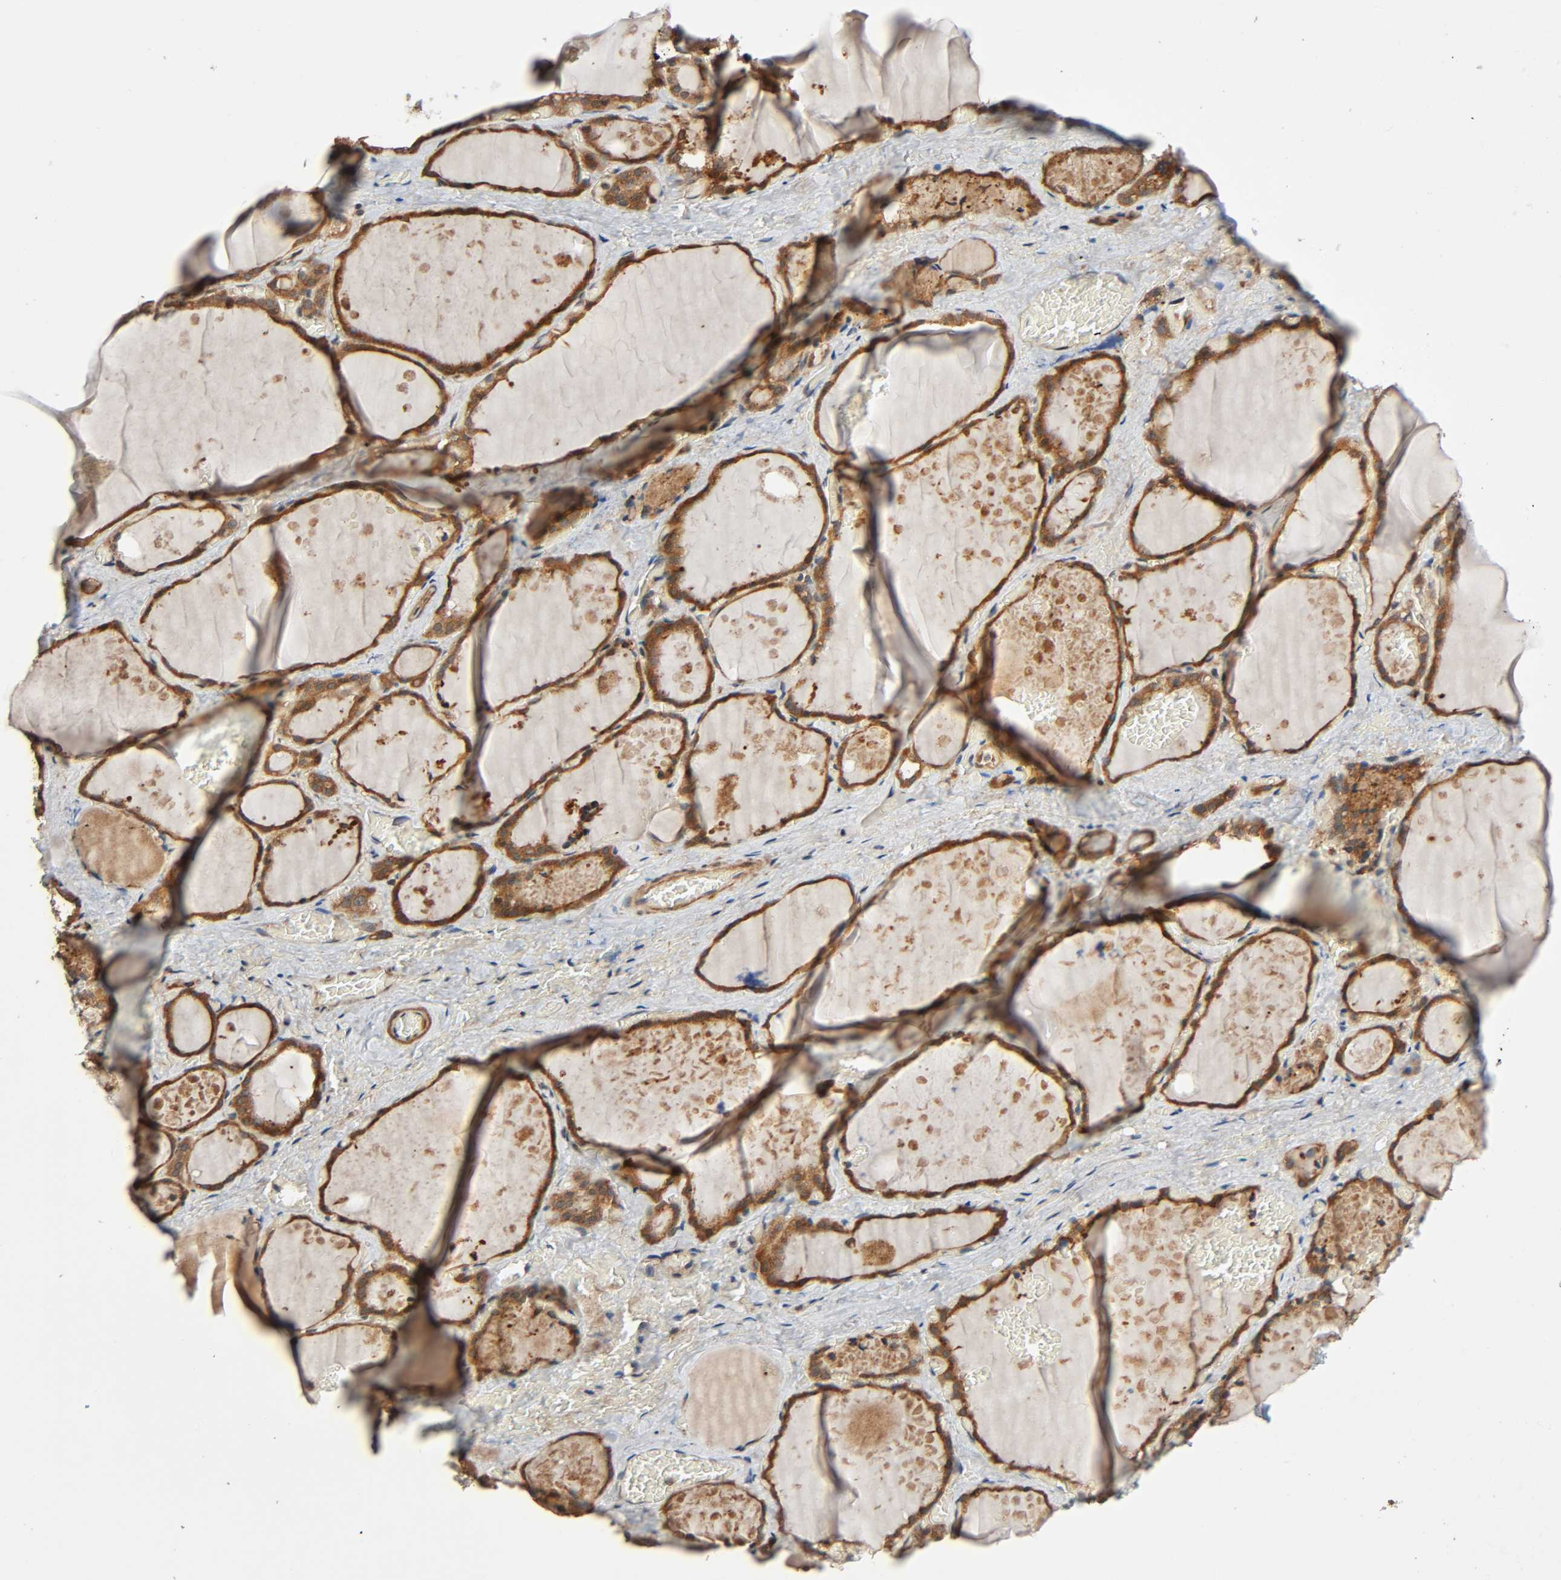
{"staining": {"intensity": "strong", "quantity": ">75%", "location": "cytoplasmic/membranous"}, "tissue": "thyroid gland", "cell_type": "Glandular cells", "image_type": "normal", "snomed": [{"axis": "morphology", "description": "Normal tissue, NOS"}, {"axis": "topography", "description": "Thyroid gland"}], "caption": "Immunohistochemical staining of unremarkable thyroid gland exhibits >75% levels of strong cytoplasmic/membranous protein expression in approximately >75% of glandular cells. (IHC, brightfield microscopy, high magnification).", "gene": "PPP2R1B", "patient": {"sex": "male", "age": 61}}